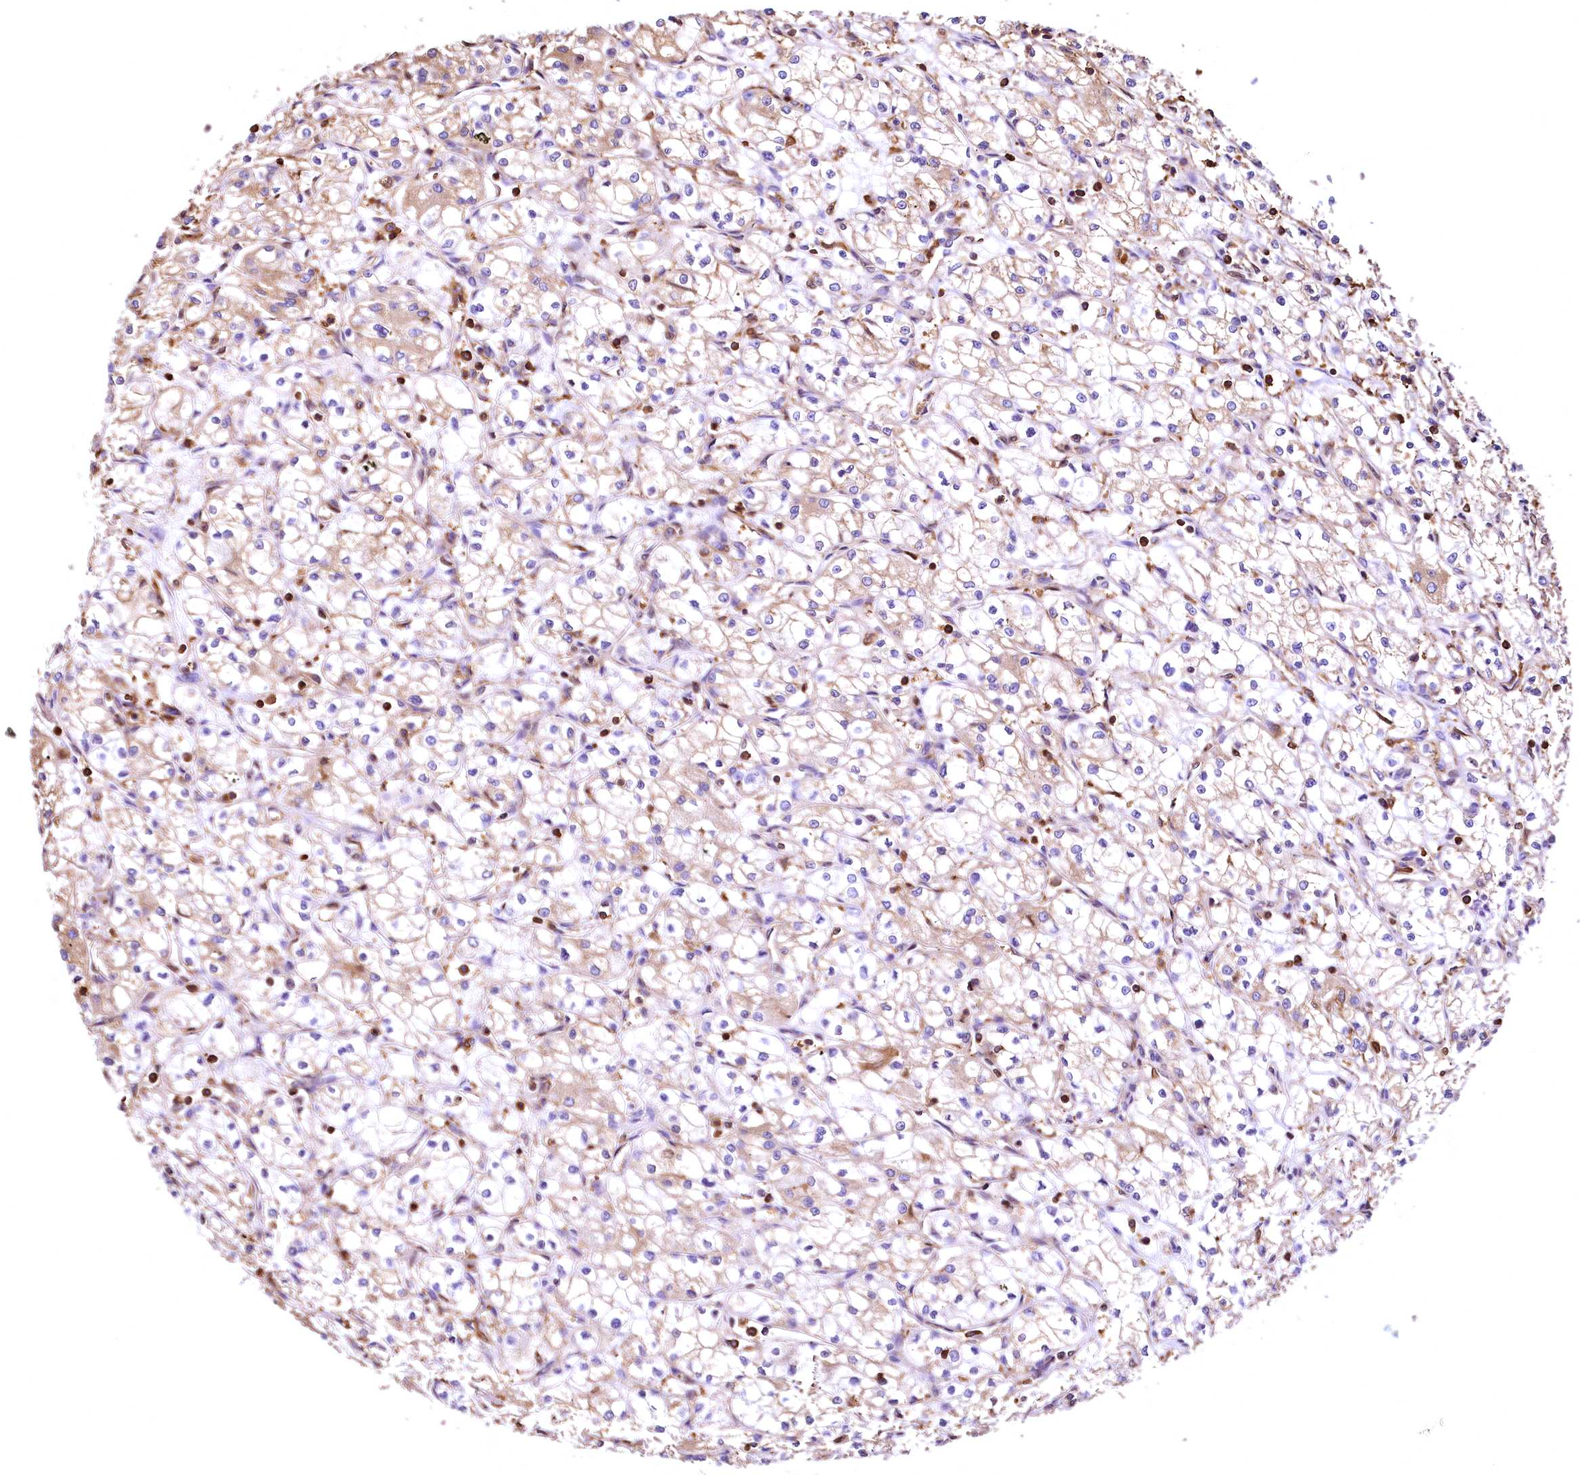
{"staining": {"intensity": "weak", "quantity": "<25%", "location": "cytoplasmic/membranous"}, "tissue": "renal cancer", "cell_type": "Tumor cells", "image_type": "cancer", "snomed": [{"axis": "morphology", "description": "Adenocarcinoma, NOS"}, {"axis": "topography", "description": "Kidney"}], "caption": "An image of human renal adenocarcinoma is negative for staining in tumor cells.", "gene": "RARS2", "patient": {"sex": "male", "age": 59}}